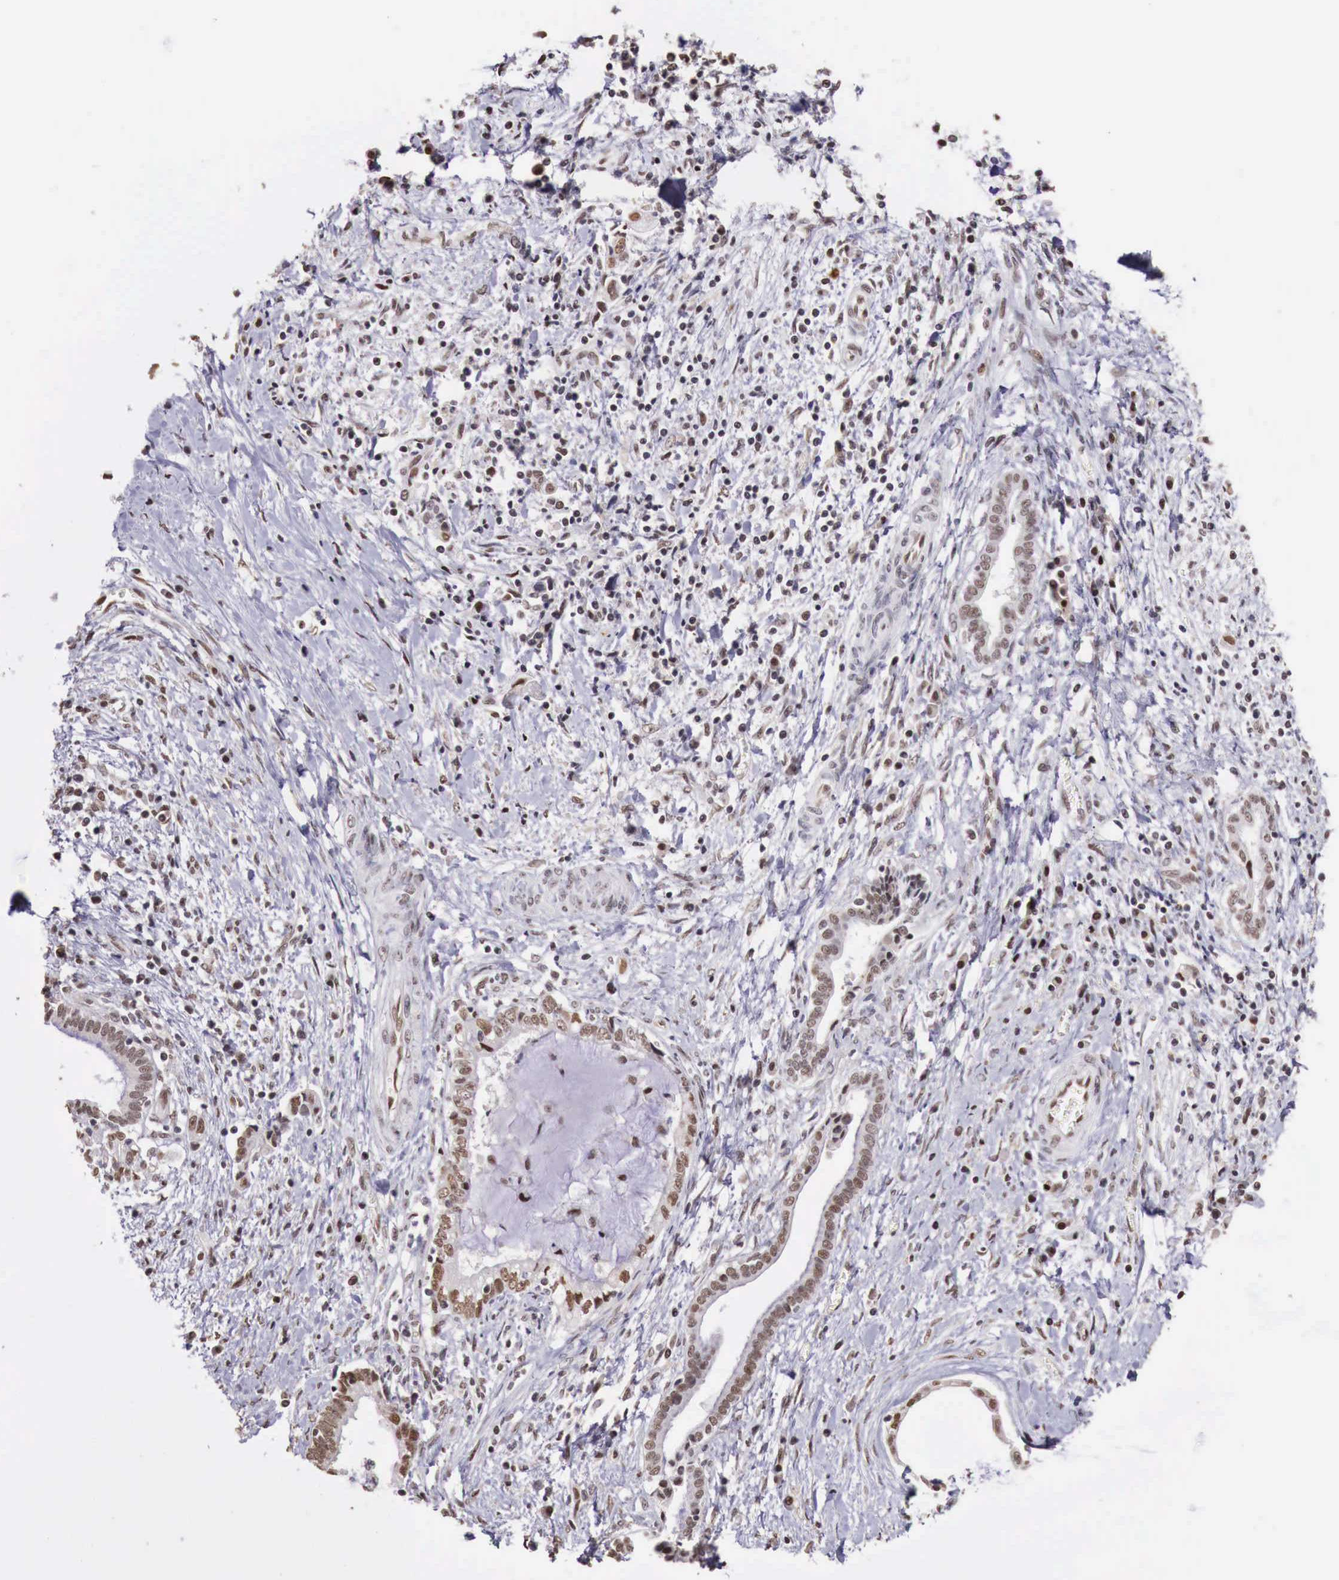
{"staining": {"intensity": "moderate", "quantity": ">75%", "location": "nuclear"}, "tissue": "liver cancer", "cell_type": "Tumor cells", "image_type": "cancer", "snomed": [{"axis": "morphology", "description": "Cholangiocarcinoma"}, {"axis": "topography", "description": "Liver"}], "caption": "An immunohistochemistry (IHC) image of tumor tissue is shown. Protein staining in brown highlights moderate nuclear positivity in liver cholangiocarcinoma within tumor cells.", "gene": "FOXP2", "patient": {"sex": "male", "age": 57}}